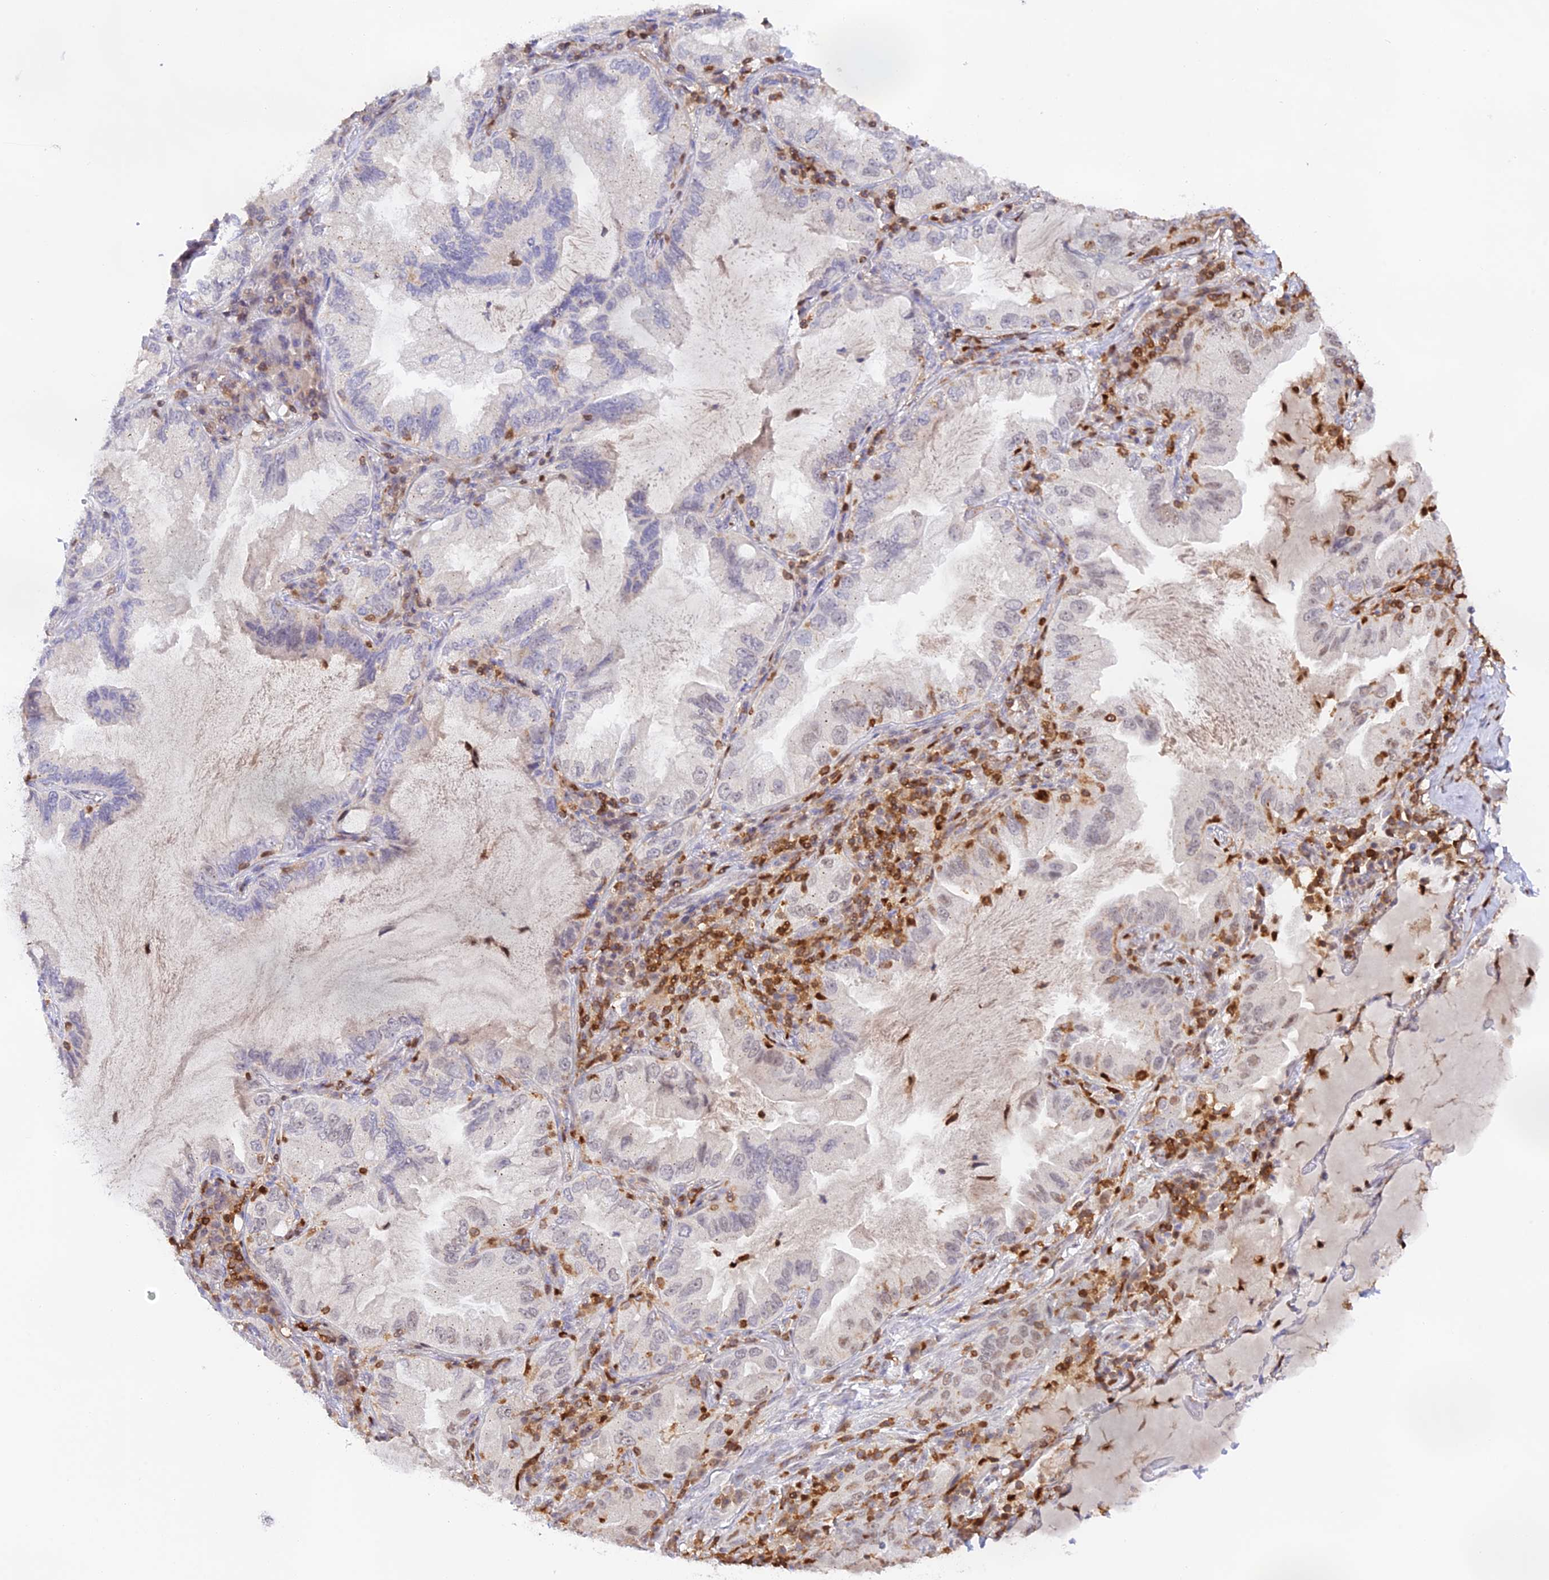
{"staining": {"intensity": "weak", "quantity": "<25%", "location": "nuclear"}, "tissue": "lung cancer", "cell_type": "Tumor cells", "image_type": "cancer", "snomed": [{"axis": "morphology", "description": "Adenocarcinoma, NOS"}, {"axis": "topography", "description": "Lung"}], "caption": "The micrograph displays no significant positivity in tumor cells of lung adenocarcinoma.", "gene": "DENND1C", "patient": {"sex": "female", "age": 69}}